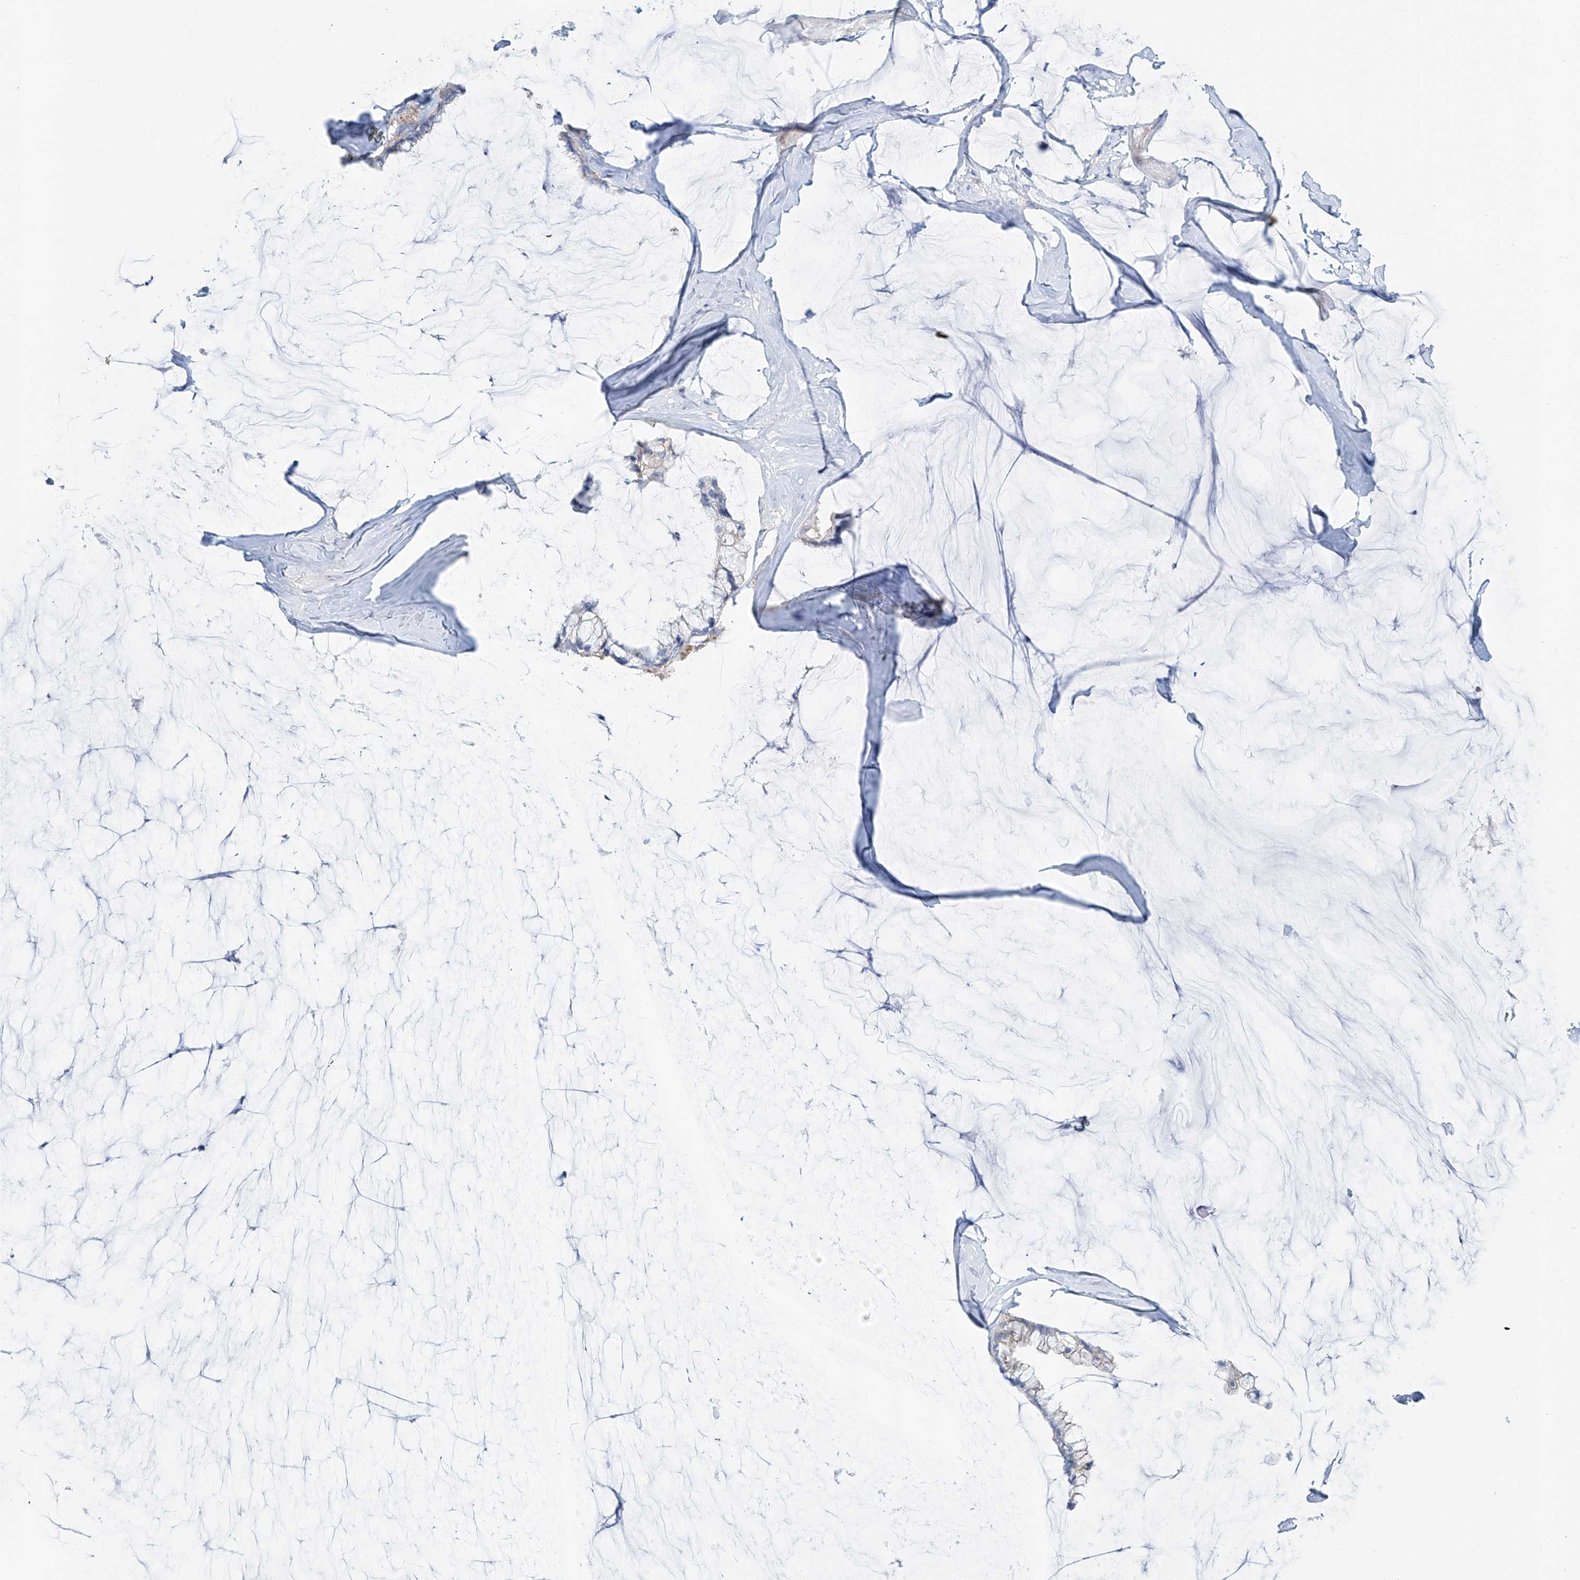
{"staining": {"intensity": "weak", "quantity": "<25%", "location": "cytoplasmic/membranous"}, "tissue": "ovarian cancer", "cell_type": "Tumor cells", "image_type": "cancer", "snomed": [{"axis": "morphology", "description": "Cystadenocarcinoma, mucinous, NOS"}, {"axis": "topography", "description": "Ovary"}], "caption": "Histopathology image shows no protein staining in tumor cells of ovarian cancer tissue.", "gene": "TUBE1", "patient": {"sex": "female", "age": 39}}